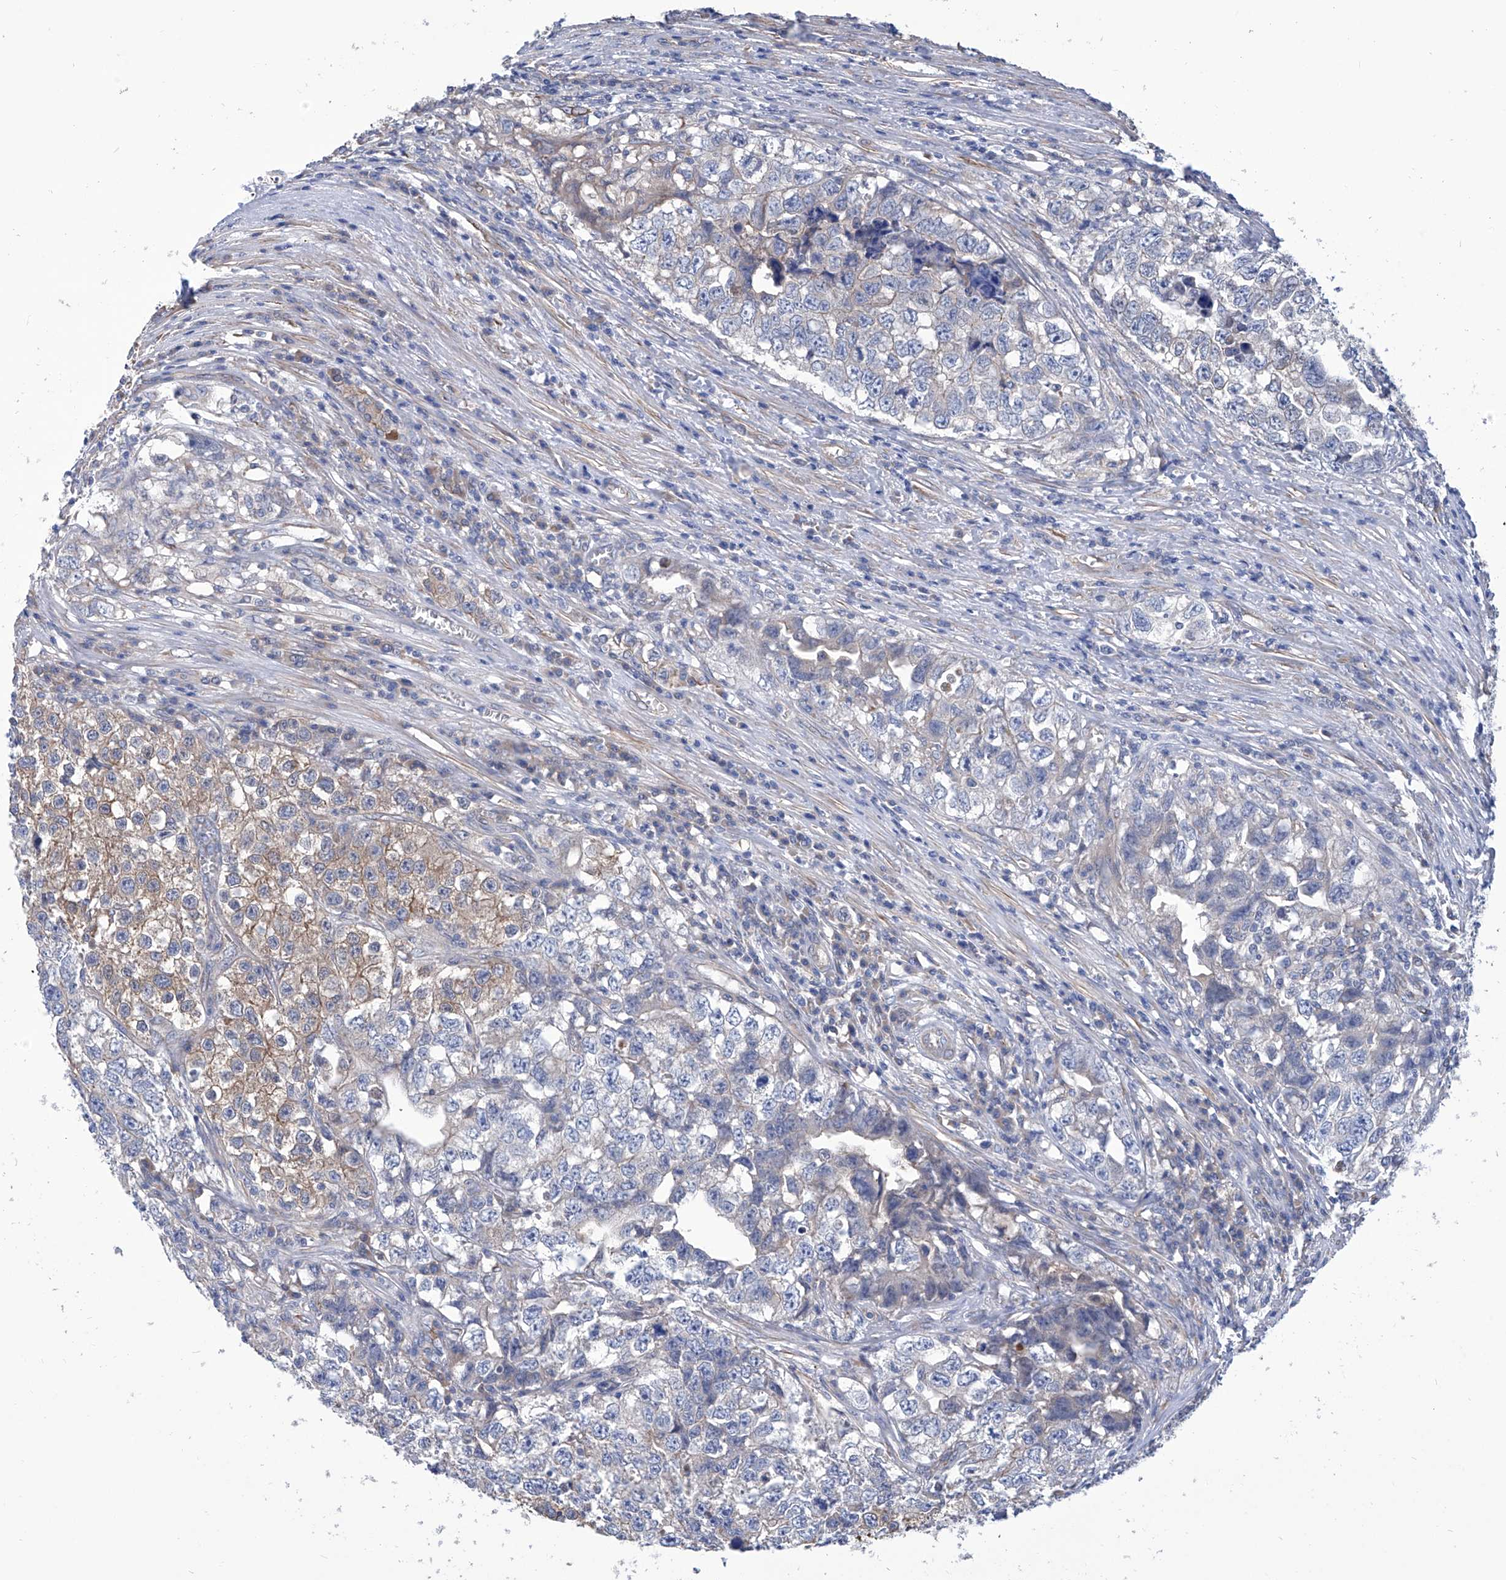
{"staining": {"intensity": "weak", "quantity": "25%-75%", "location": "cytoplasmic/membranous"}, "tissue": "testis cancer", "cell_type": "Tumor cells", "image_type": "cancer", "snomed": [{"axis": "morphology", "description": "Seminoma, NOS"}, {"axis": "morphology", "description": "Carcinoma, Embryonal, NOS"}, {"axis": "topography", "description": "Testis"}], "caption": "Immunohistochemistry (IHC) micrograph of neoplastic tissue: human testis cancer stained using IHC demonstrates low levels of weak protein expression localized specifically in the cytoplasmic/membranous of tumor cells, appearing as a cytoplasmic/membranous brown color.", "gene": "SMS", "patient": {"sex": "male", "age": 43}}